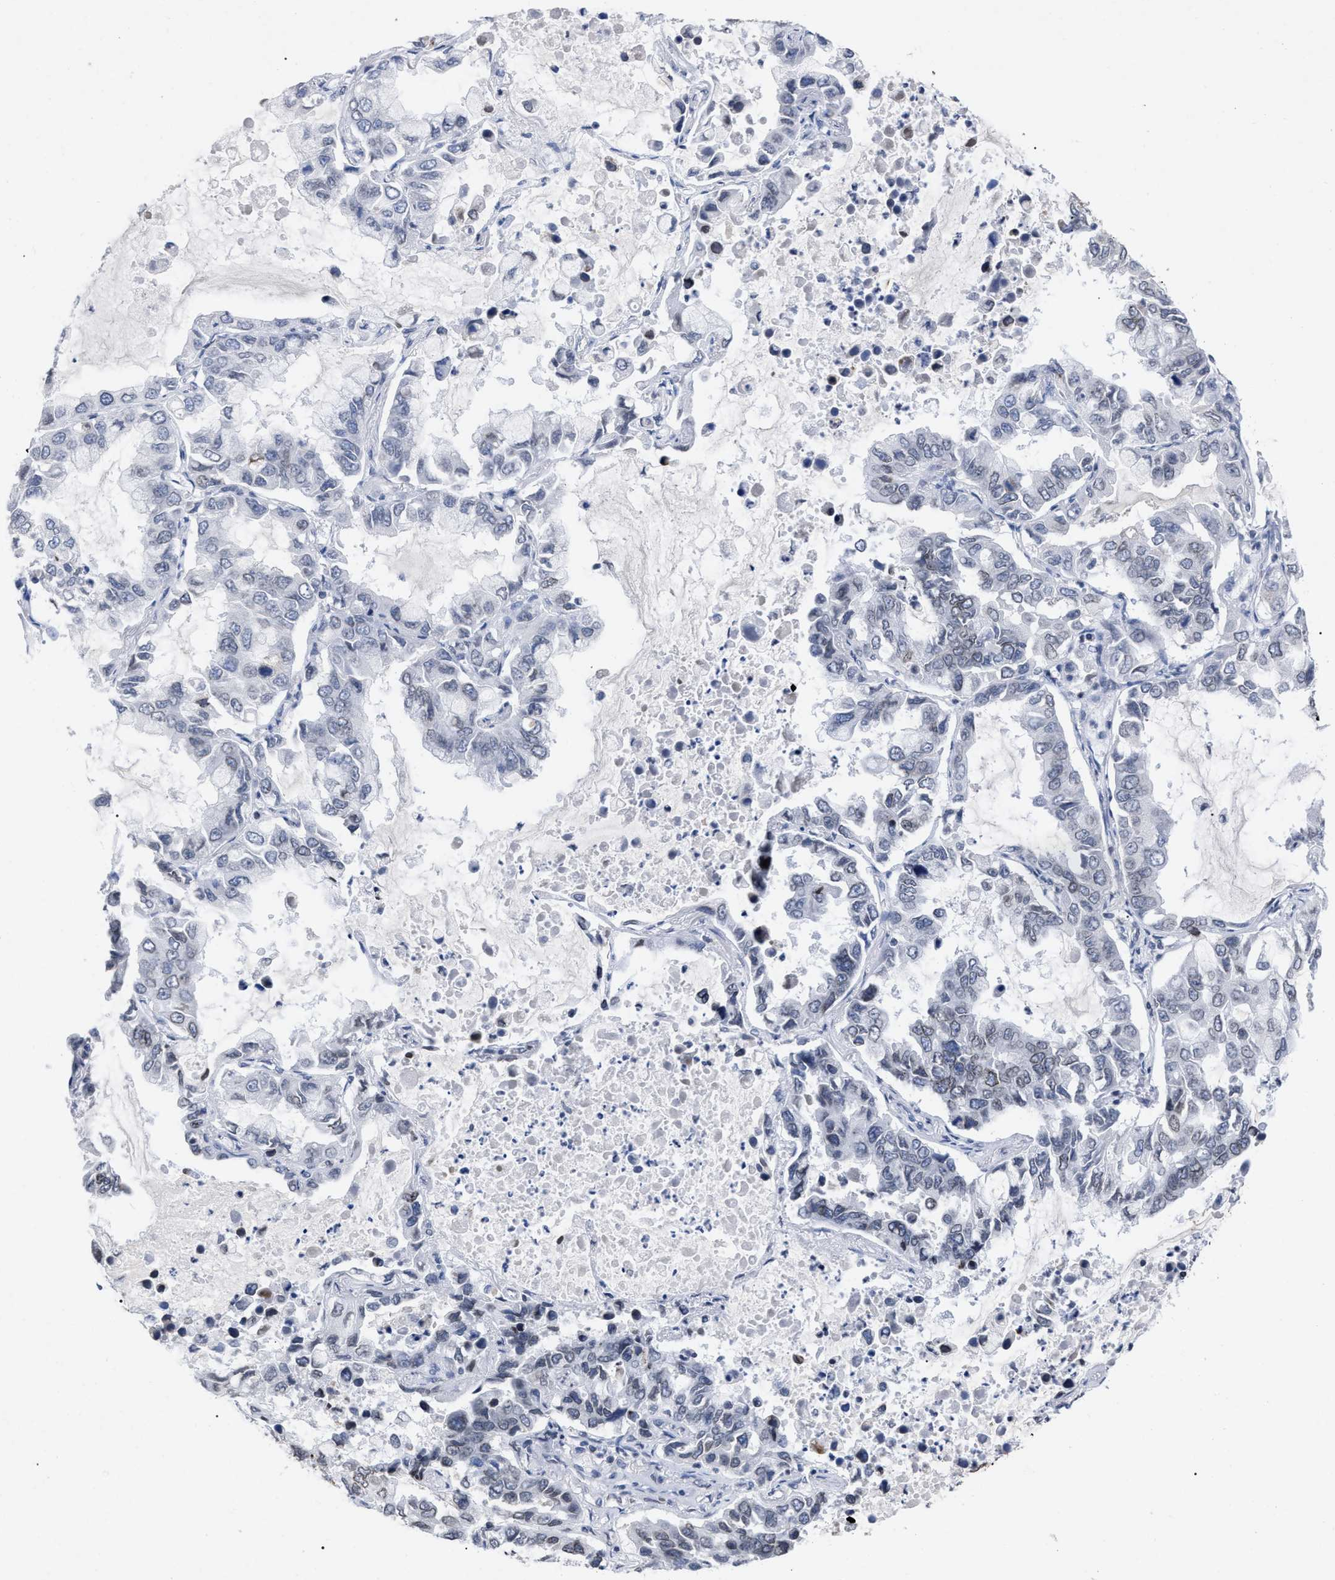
{"staining": {"intensity": "weak", "quantity": "<25%", "location": "cytoplasmic/membranous,nuclear"}, "tissue": "lung cancer", "cell_type": "Tumor cells", "image_type": "cancer", "snomed": [{"axis": "morphology", "description": "Adenocarcinoma, NOS"}, {"axis": "topography", "description": "Lung"}], "caption": "Image shows no significant protein expression in tumor cells of lung adenocarcinoma. Nuclei are stained in blue.", "gene": "TPR", "patient": {"sex": "male", "age": 64}}